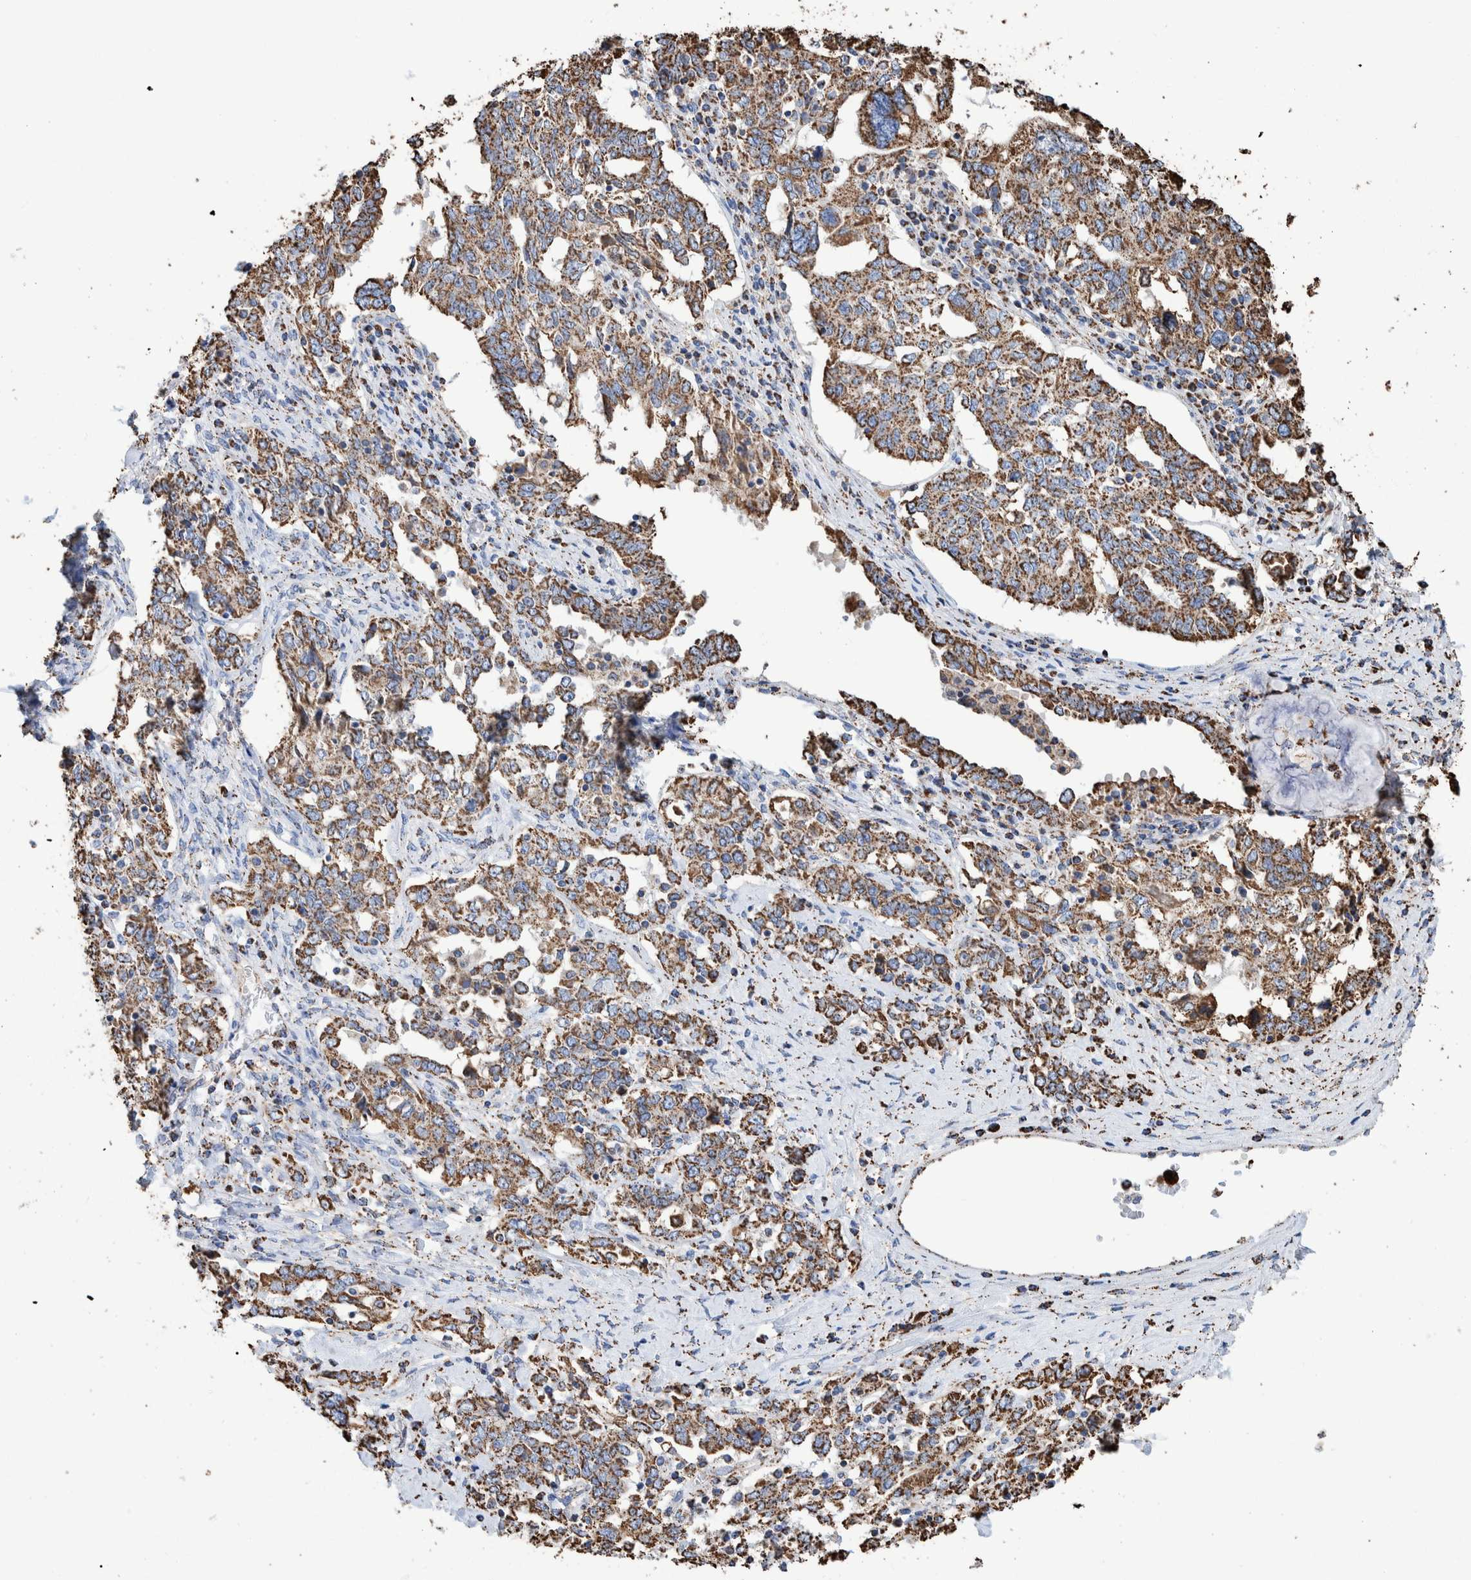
{"staining": {"intensity": "strong", "quantity": ">75%", "location": "cytoplasmic/membranous"}, "tissue": "ovarian cancer", "cell_type": "Tumor cells", "image_type": "cancer", "snomed": [{"axis": "morphology", "description": "Carcinoma, endometroid"}, {"axis": "topography", "description": "Ovary"}], "caption": "Immunohistochemical staining of ovarian endometroid carcinoma shows high levels of strong cytoplasmic/membranous expression in about >75% of tumor cells.", "gene": "VPS26C", "patient": {"sex": "female", "age": 62}}